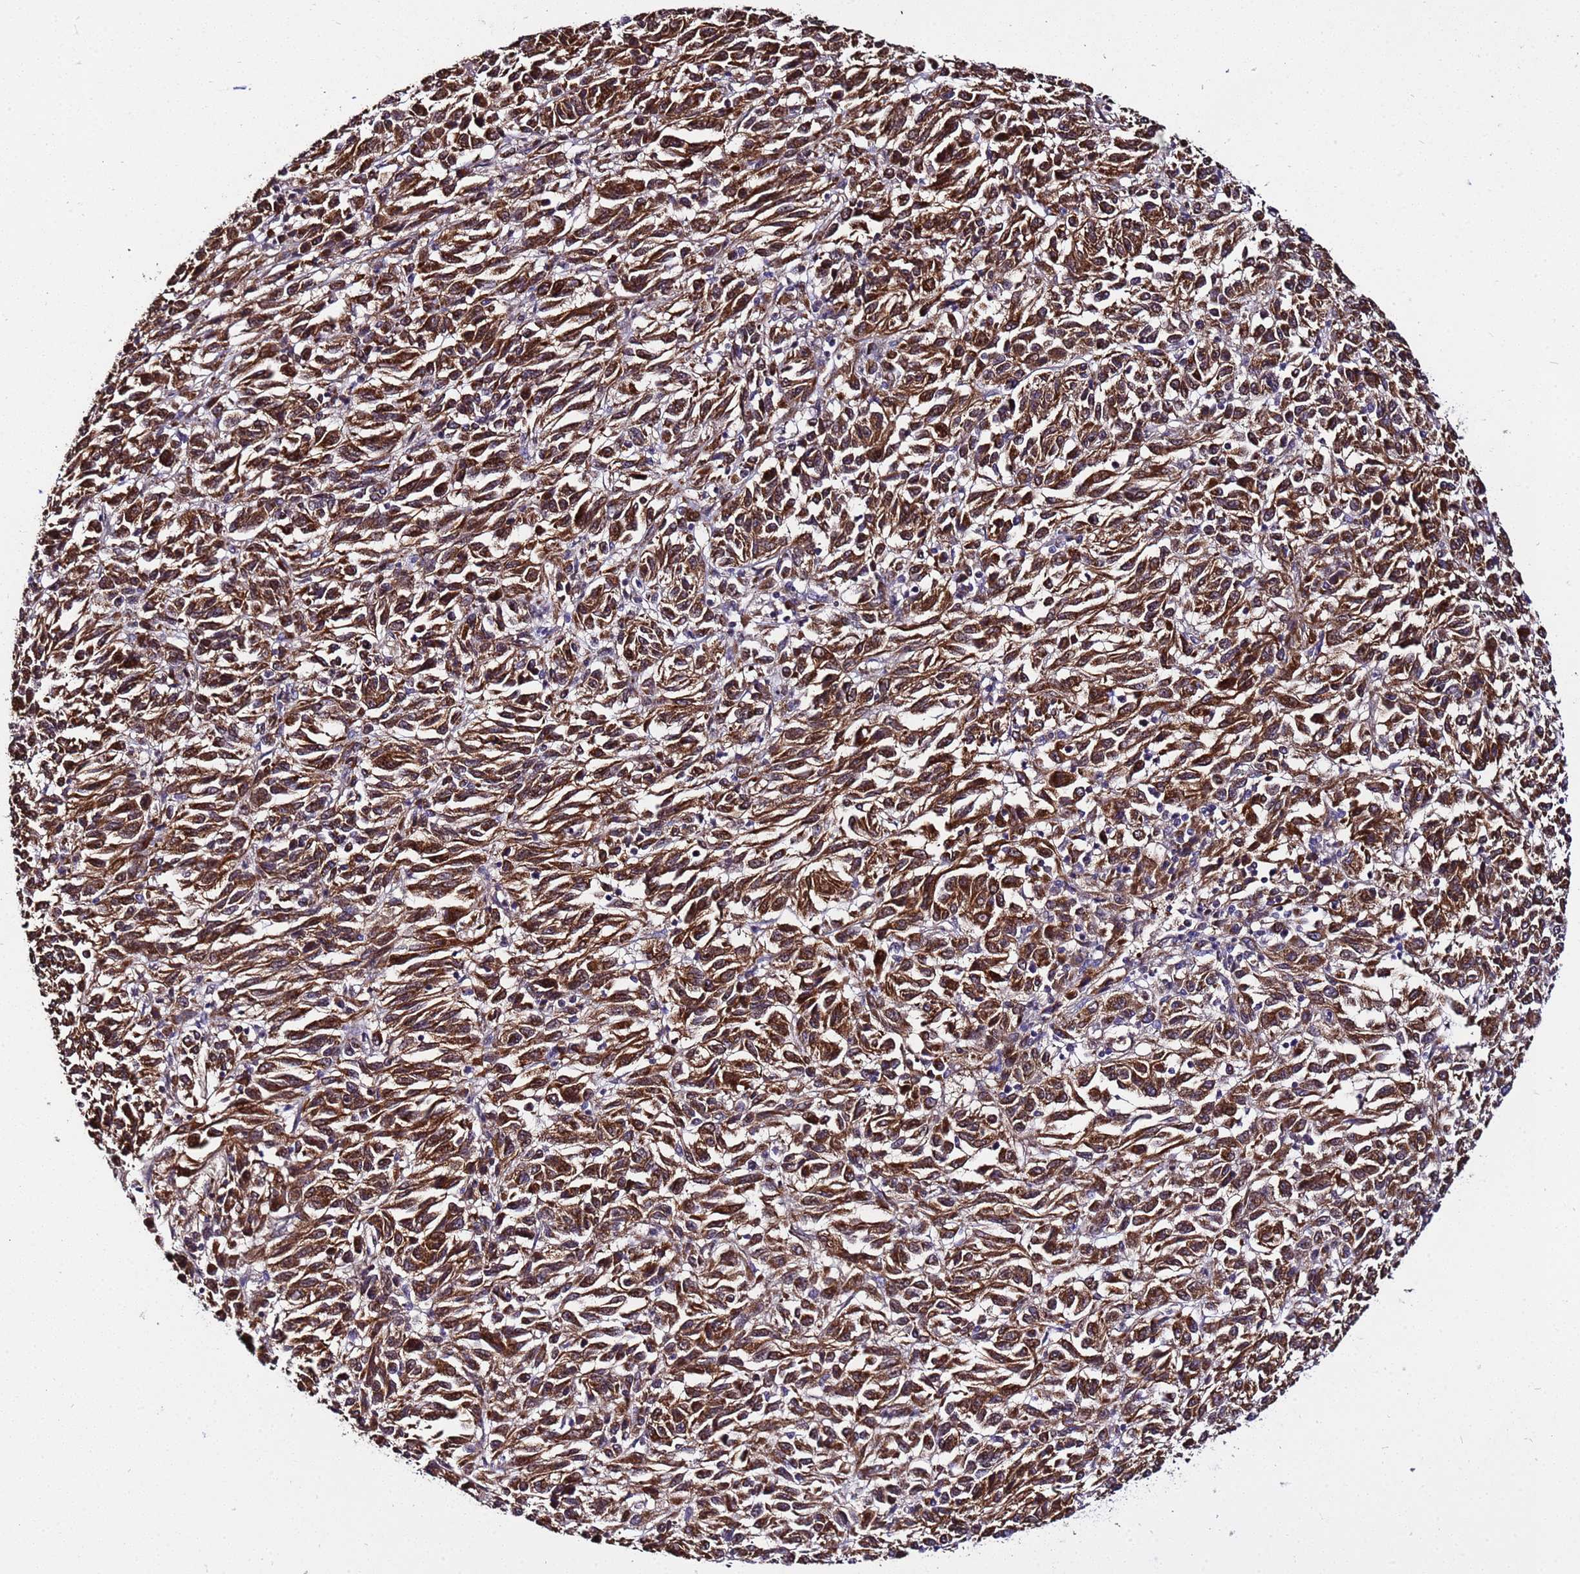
{"staining": {"intensity": "strong", "quantity": ">75%", "location": "cytoplasmic/membranous,nuclear"}, "tissue": "melanoma", "cell_type": "Tumor cells", "image_type": "cancer", "snomed": [{"axis": "morphology", "description": "Malignant melanoma, Metastatic site"}, {"axis": "topography", "description": "Lung"}], "caption": "An IHC micrograph of tumor tissue is shown. Protein staining in brown shows strong cytoplasmic/membranous and nuclear positivity in melanoma within tumor cells.", "gene": "WNK4", "patient": {"sex": "male", "age": 64}}